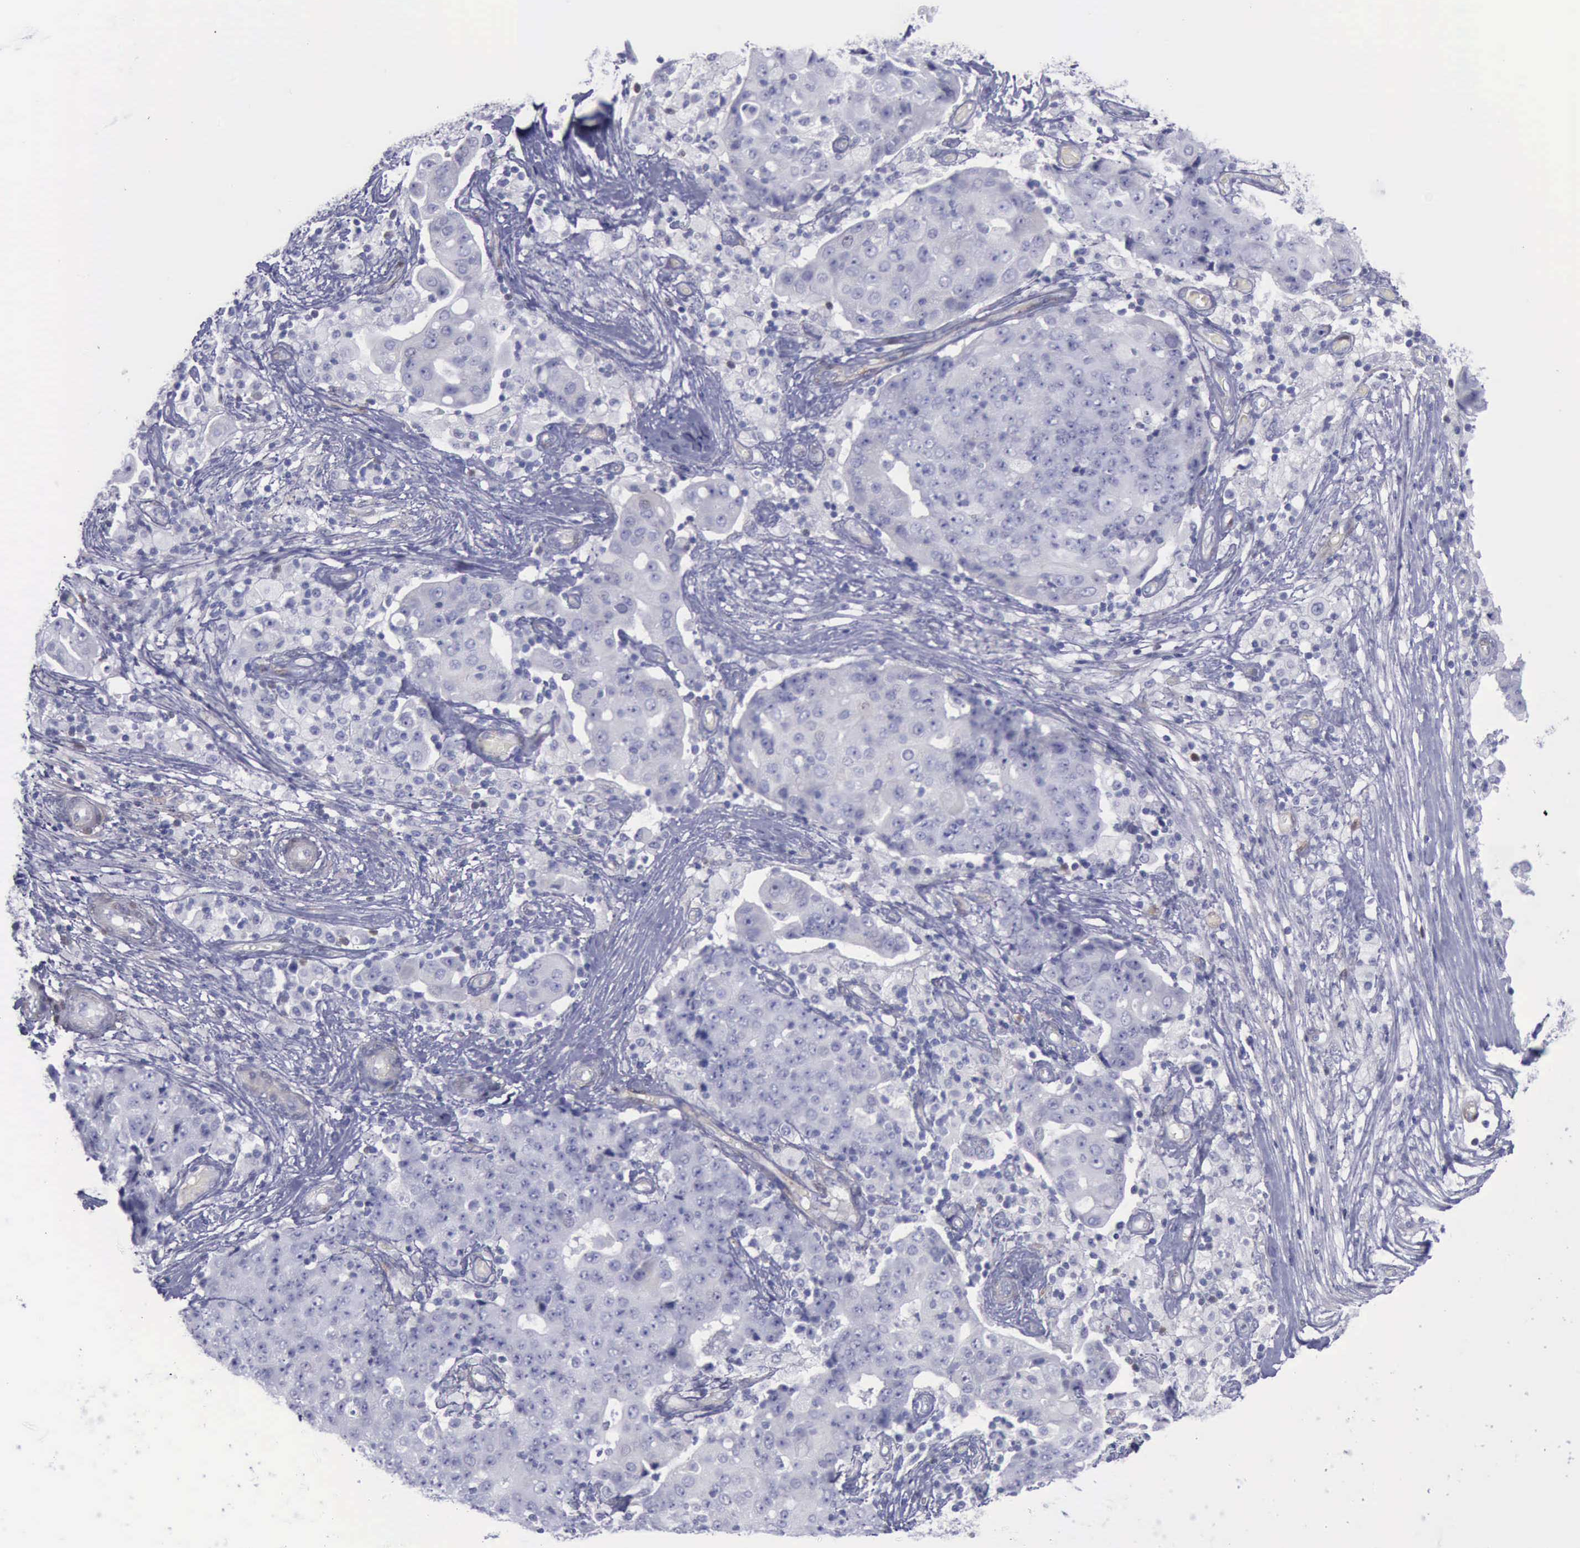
{"staining": {"intensity": "negative", "quantity": "none", "location": "none"}, "tissue": "ovarian cancer", "cell_type": "Tumor cells", "image_type": "cancer", "snomed": [{"axis": "morphology", "description": "Carcinoma, endometroid"}, {"axis": "topography", "description": "Ovary"}], "caption": "A high-resolution image shows immunohistochemistry staining of ovarian cancer (endometroid carcinoma), which reveals no significant staining in tumor cells. (DAB (3,3'-diaminobenzidine) immunohistochemistry (IHC) with hematoxylin counter stain).", "gene": "FHL1", "patient": {"sex": "female", "age": 42}}